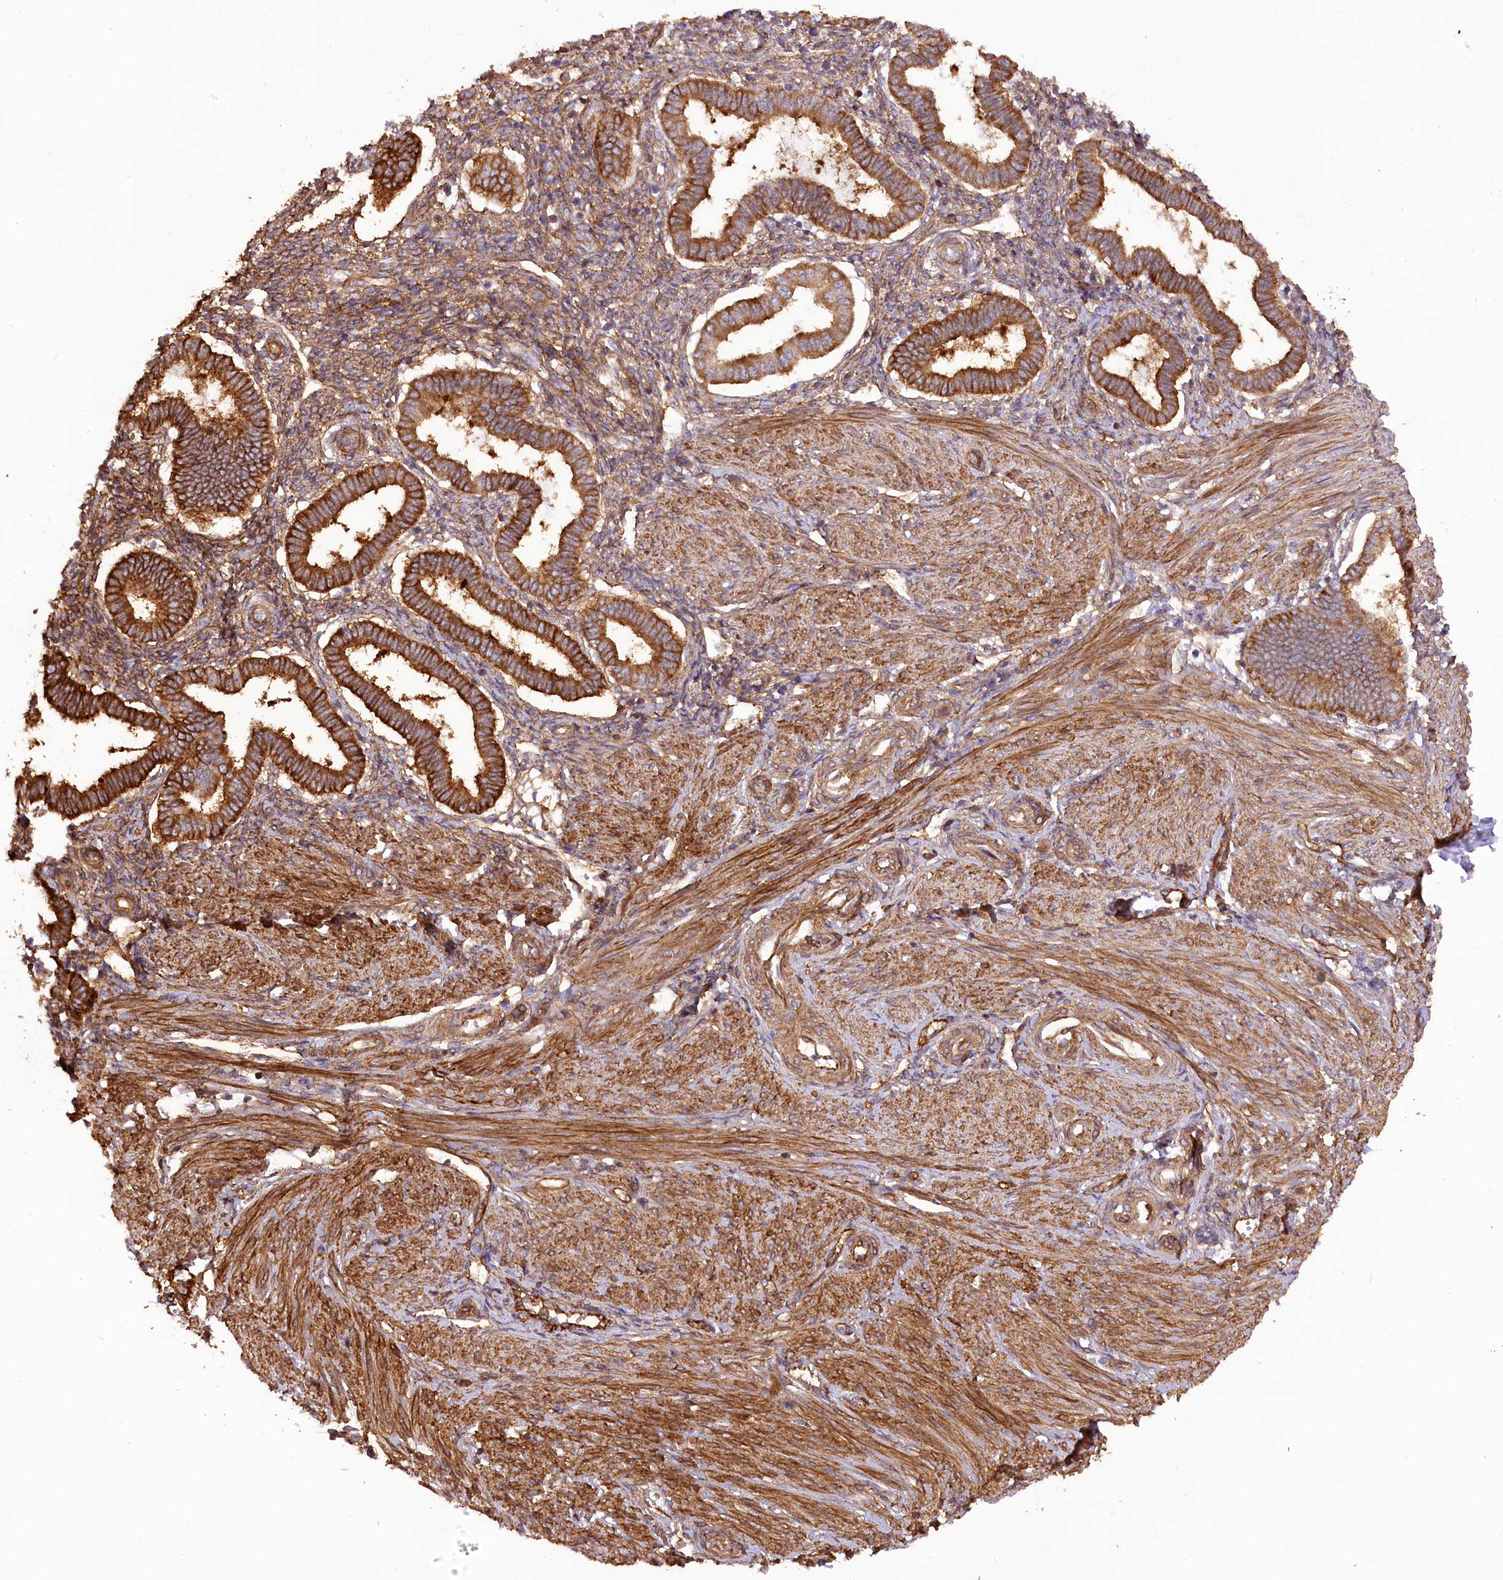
{"staining": {"intensity": "moderate", "quantity": ">75%", "location": "cytoplasmic/membranous"}, "tissue": "endometrium", "cell_type": "Cells in endometrial stroma", "image_type": "normal", "snomed": [{"axis": "morphology", "description": "Normal tissue, NOS"}, {"axis": "topography", "description": "Endometrium"}], "caption": "The photomicrograph exhibits staining of normal endometrium, revealing moderate cytoplasmic/membranous protein positivity (brown color) within cells in endometrial stroma. The staining was performed using DAB, with brown indicating positive protein expression. Nuclei are stained blue with hematoxylin.", "gene": "SYNPO2", "patient": {"sex": "female", "age": 24}}